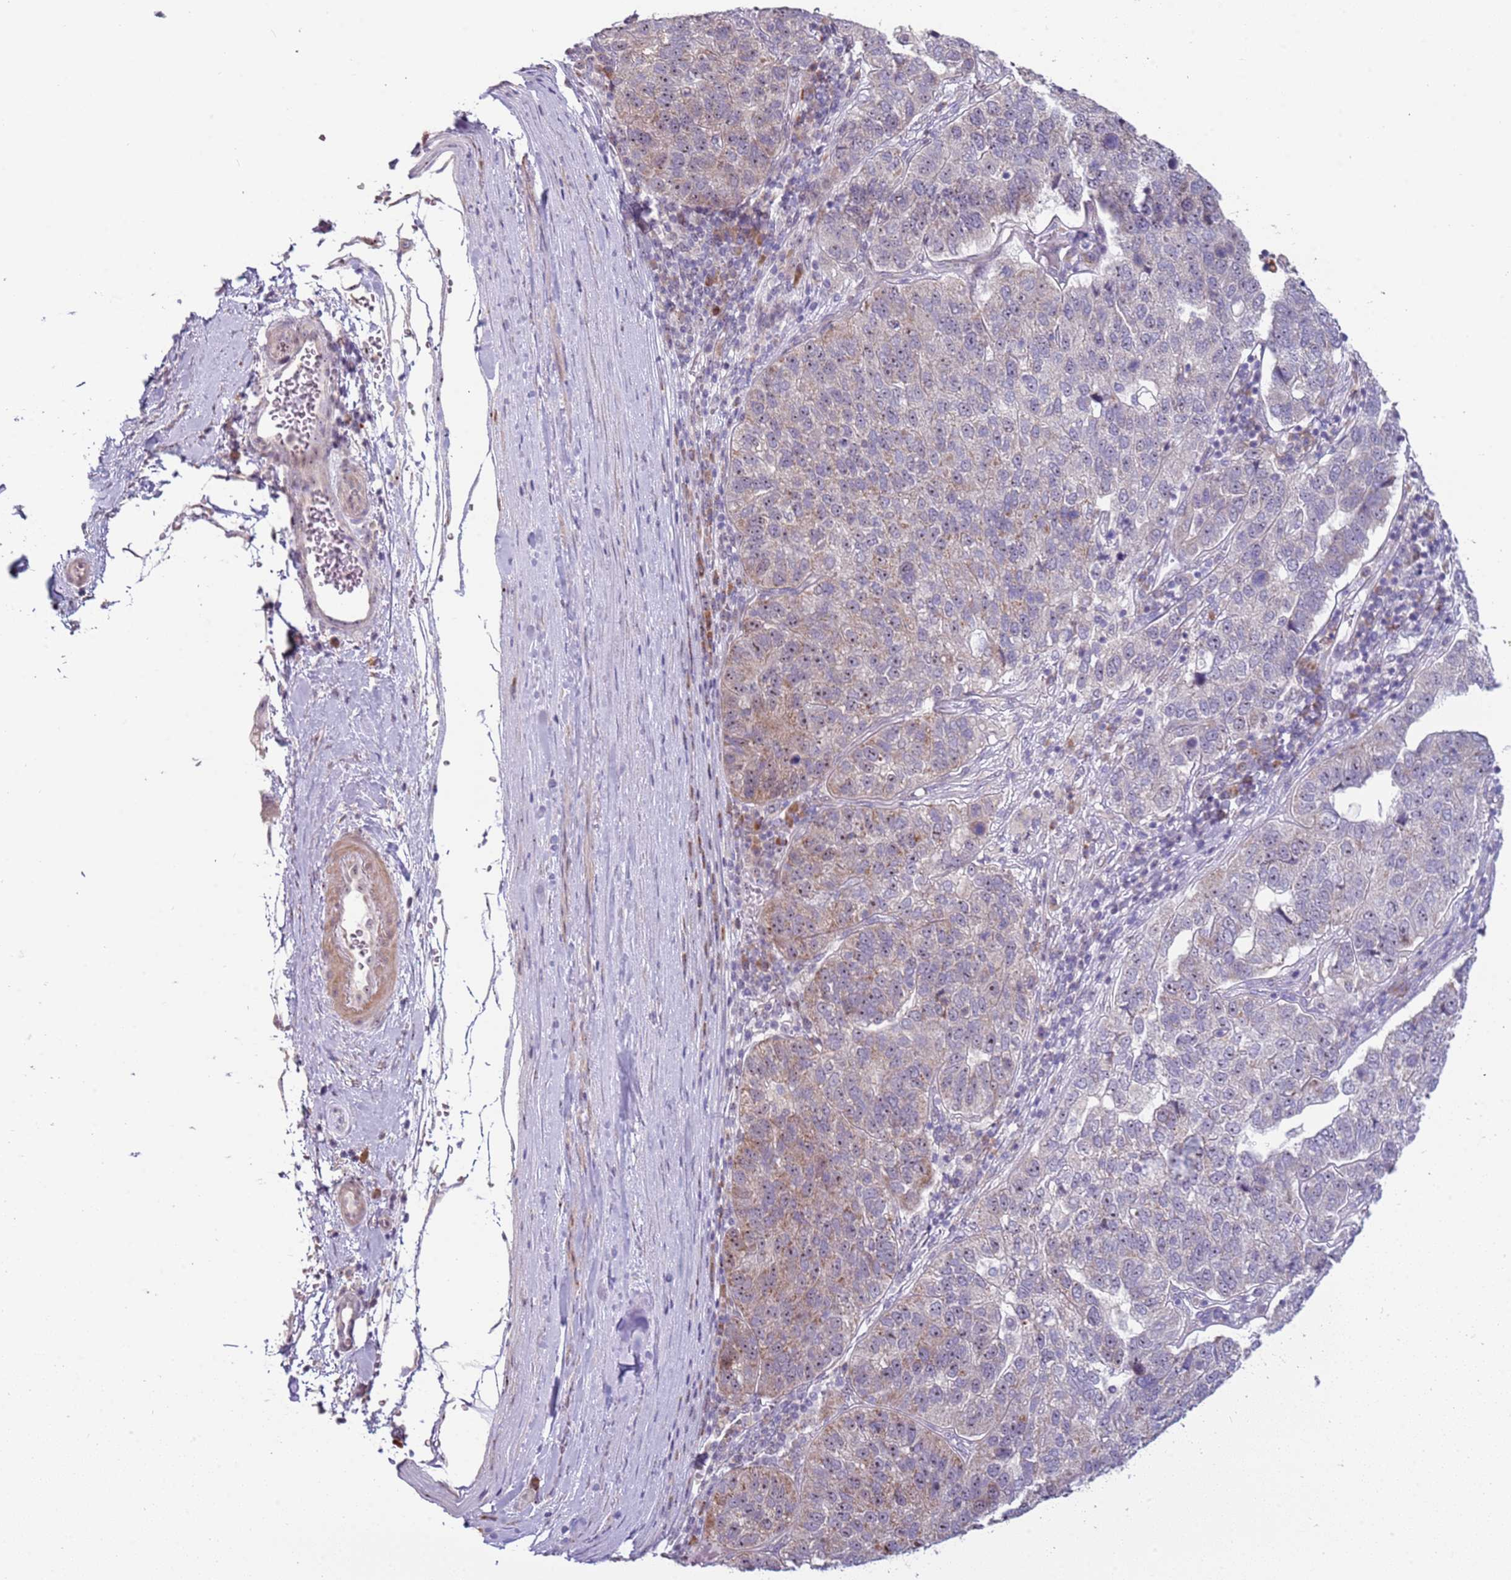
{"staining": {"intensity": "moderate", "quantity": "<25%", "location": "cytoplasmic/membranous,nuclear"}, "tissue": "pancreatic cancer", "cell_type": "Tumor cells", "image_type": "cancer", "snomed": [{"axis": "morphology", "description": "Adenocarcinoma, NOS"}, {"axis": "topography", "description": "Pancreas"}], "caption": "Immunohistochemistry (IHC) photomicrograph of neoplastic tissue: pancreatic cancer stained using IHC displays low levels of moderate protein expression localized specifically in the cytoplasmic/membranous and nuclear of tumor cells, appearing as a cytoplasmic/membranous and nuclear brown color.", "gene": "UCMA", "patient": {"sex": "female", "age": 61}}